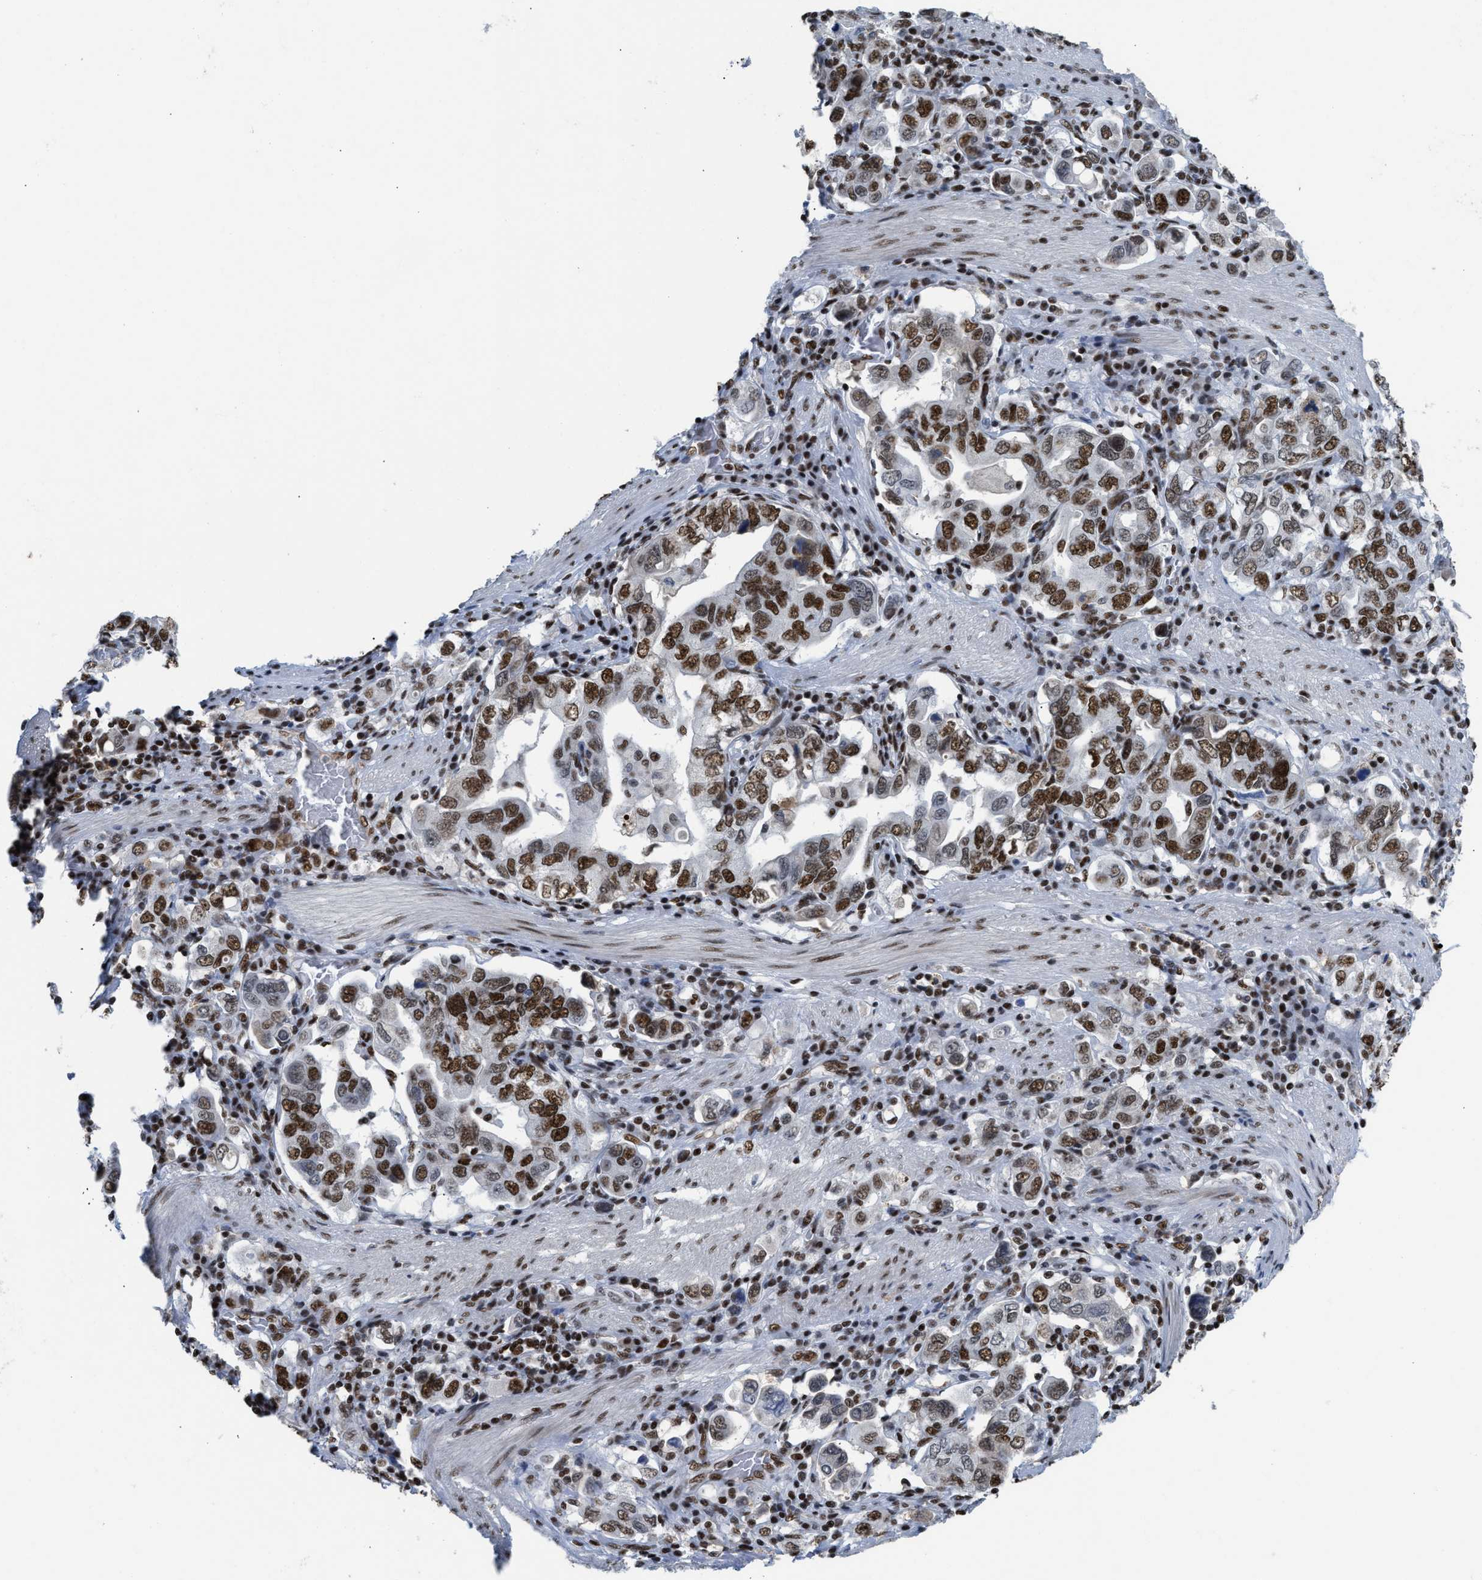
{"staining": {"intensity": "strong", "quantity": ">75%", "location": "nuclear"}, "tissue": "stomach cancer", "cell_type": "Tumor cells", "image_type": "cancer", "snomed": [{"axis": "morphology", "description": "Adenocarcinoma, NOS"}, {"axis": "topography", "description": "Stomach, upper"}], "caption": "High-power microscopy captured an IHC photomicrograph of stomach adenocarcinoma, revealing strong nuclear expression in approximately >75% of tumor cells.", "gene": "SCAF4", "patient": {"sex": "male", "age": 62}}